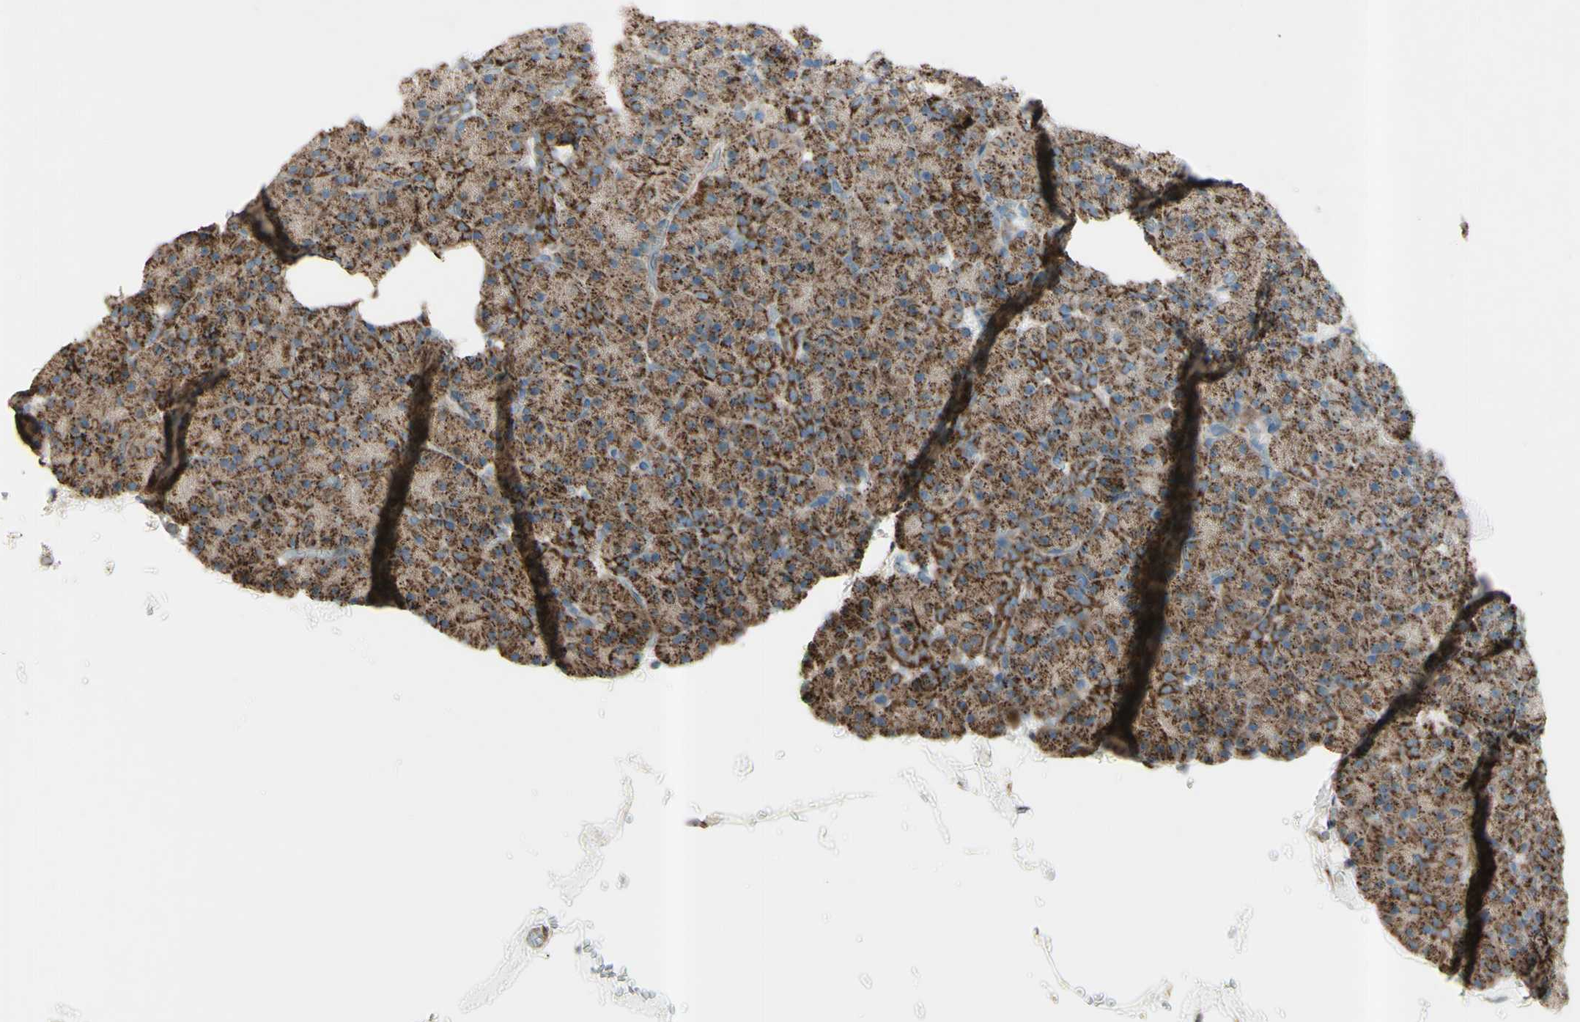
{"staining": {"intensity": "strong", "quantity": ">75%", "location": "cytoplasmic/membranous"}, "tissue": "pancreas", "cell_type": "Exocrine glandular cells", "image_type": "normal", "snomed": [{"axis": "morphology", "description": "Normal tissue, NOS"}, {"axis": "topography", "description": "Pancreas"}], "caption": "A high amount of strong cytoplasmic/membranous expression is identified in approximately >75% of exocrine glandular cells in normal pancreas. (DAB (3,3'-diaminobenzidine) IHC with brightfield microscopy, high magnification).", "gene": "RHOT1", "patient": {"sex": "female", "age": 35}}